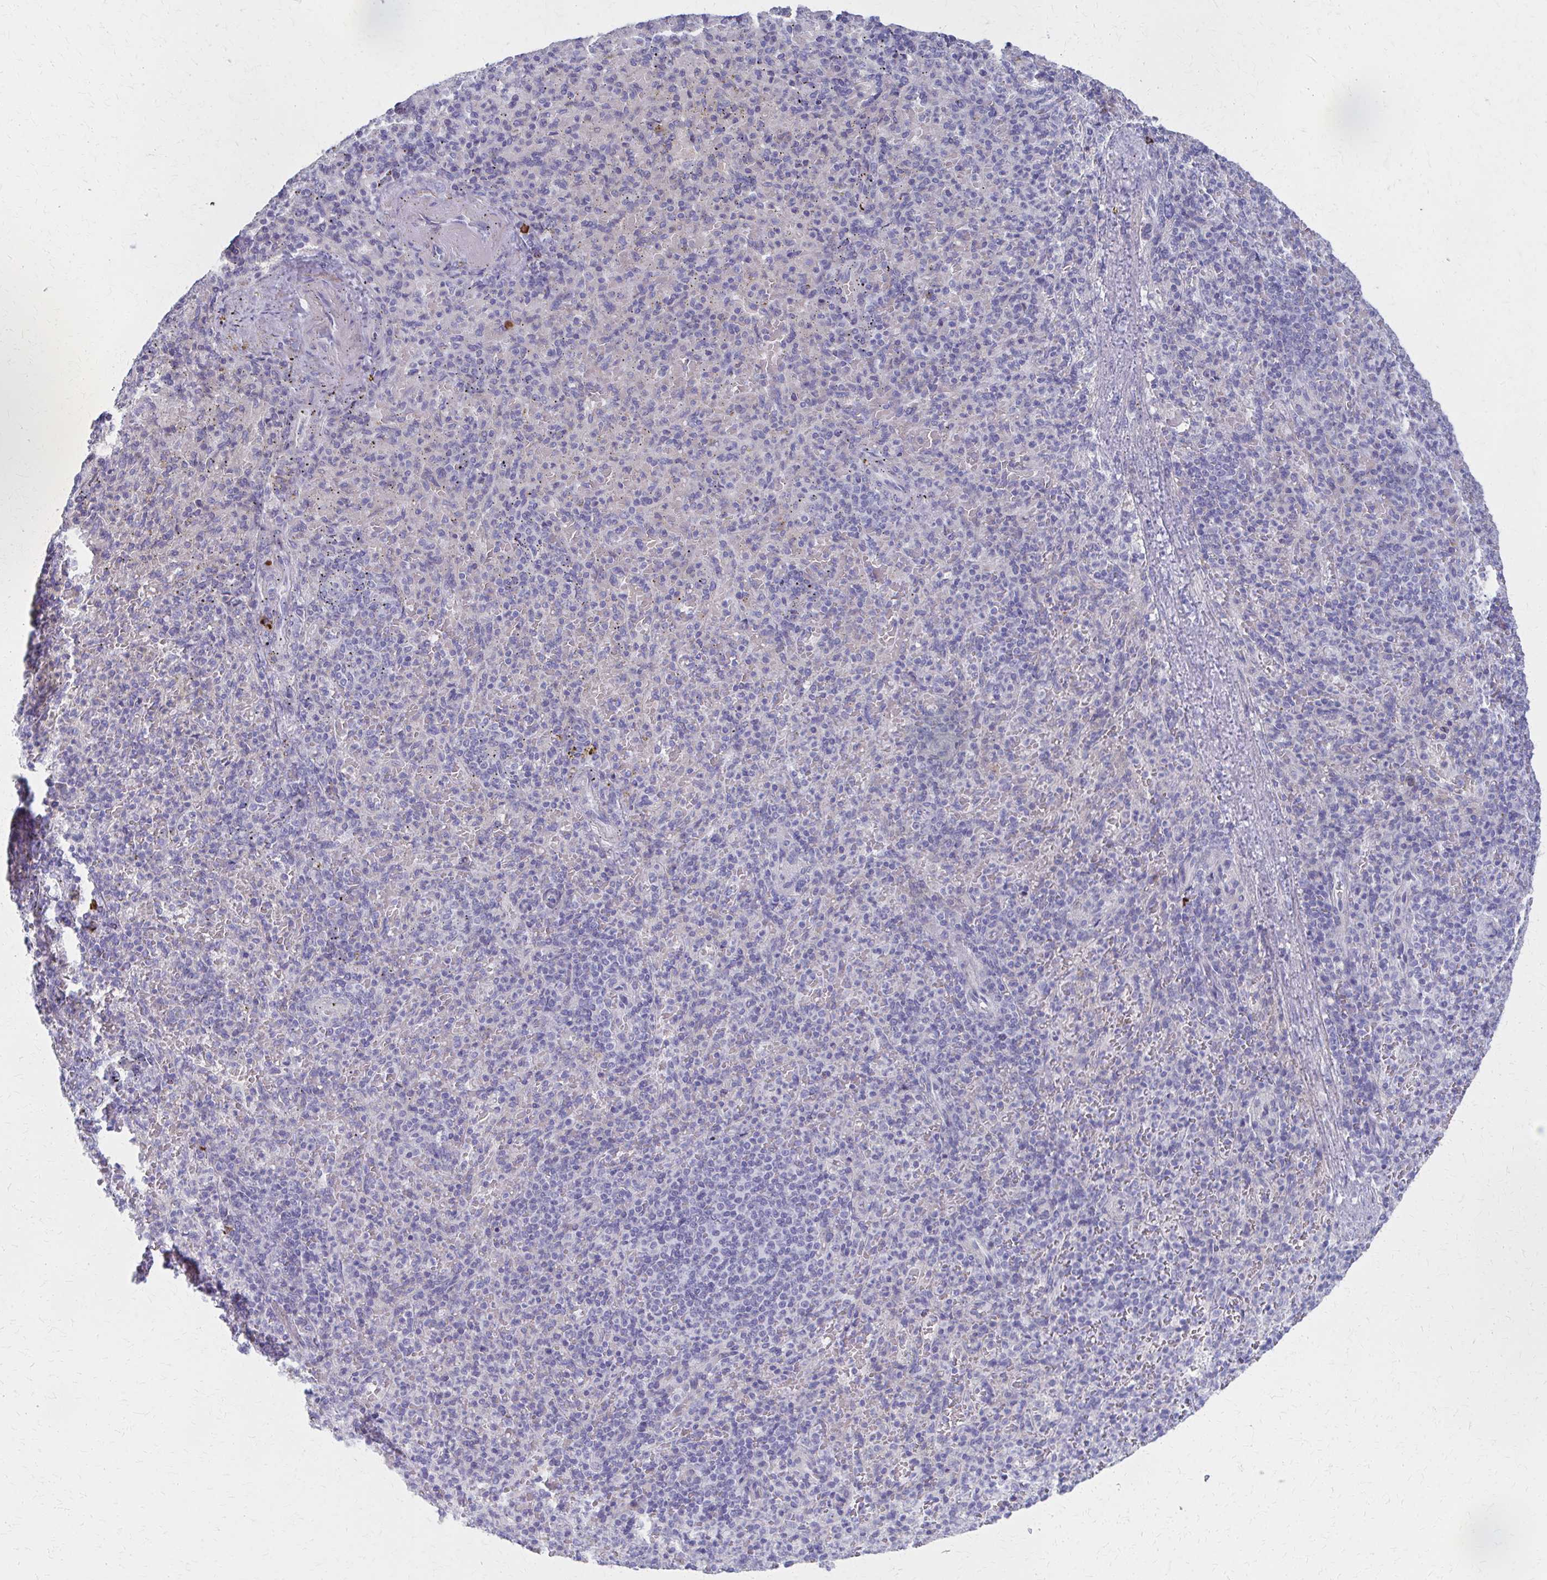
{"staining": {"intensity": "negative", "quantity": "none", "location": "none"}, "tissue": "spleen", "cell_type": "Cells in red pulp", "image_type": "normal", "snomed": [{"axis": "morphology", "description": "Normal tissue, NOS"}, {"axis": "topography", "description": "Spleen"}], "caption": "Immunohistochemistry (IHC) of unremarkable human spleen shows no staining in cells in red pulp. The staining was performed using DAB (3,3'-diaminobenzidine) to visualize the protein expression in brown, while the nuclei were stained in blue with hematoxylin (Magnification: 20x).", "gene": "MS4A2", "patient": {"sex": "female", "age": 74}}